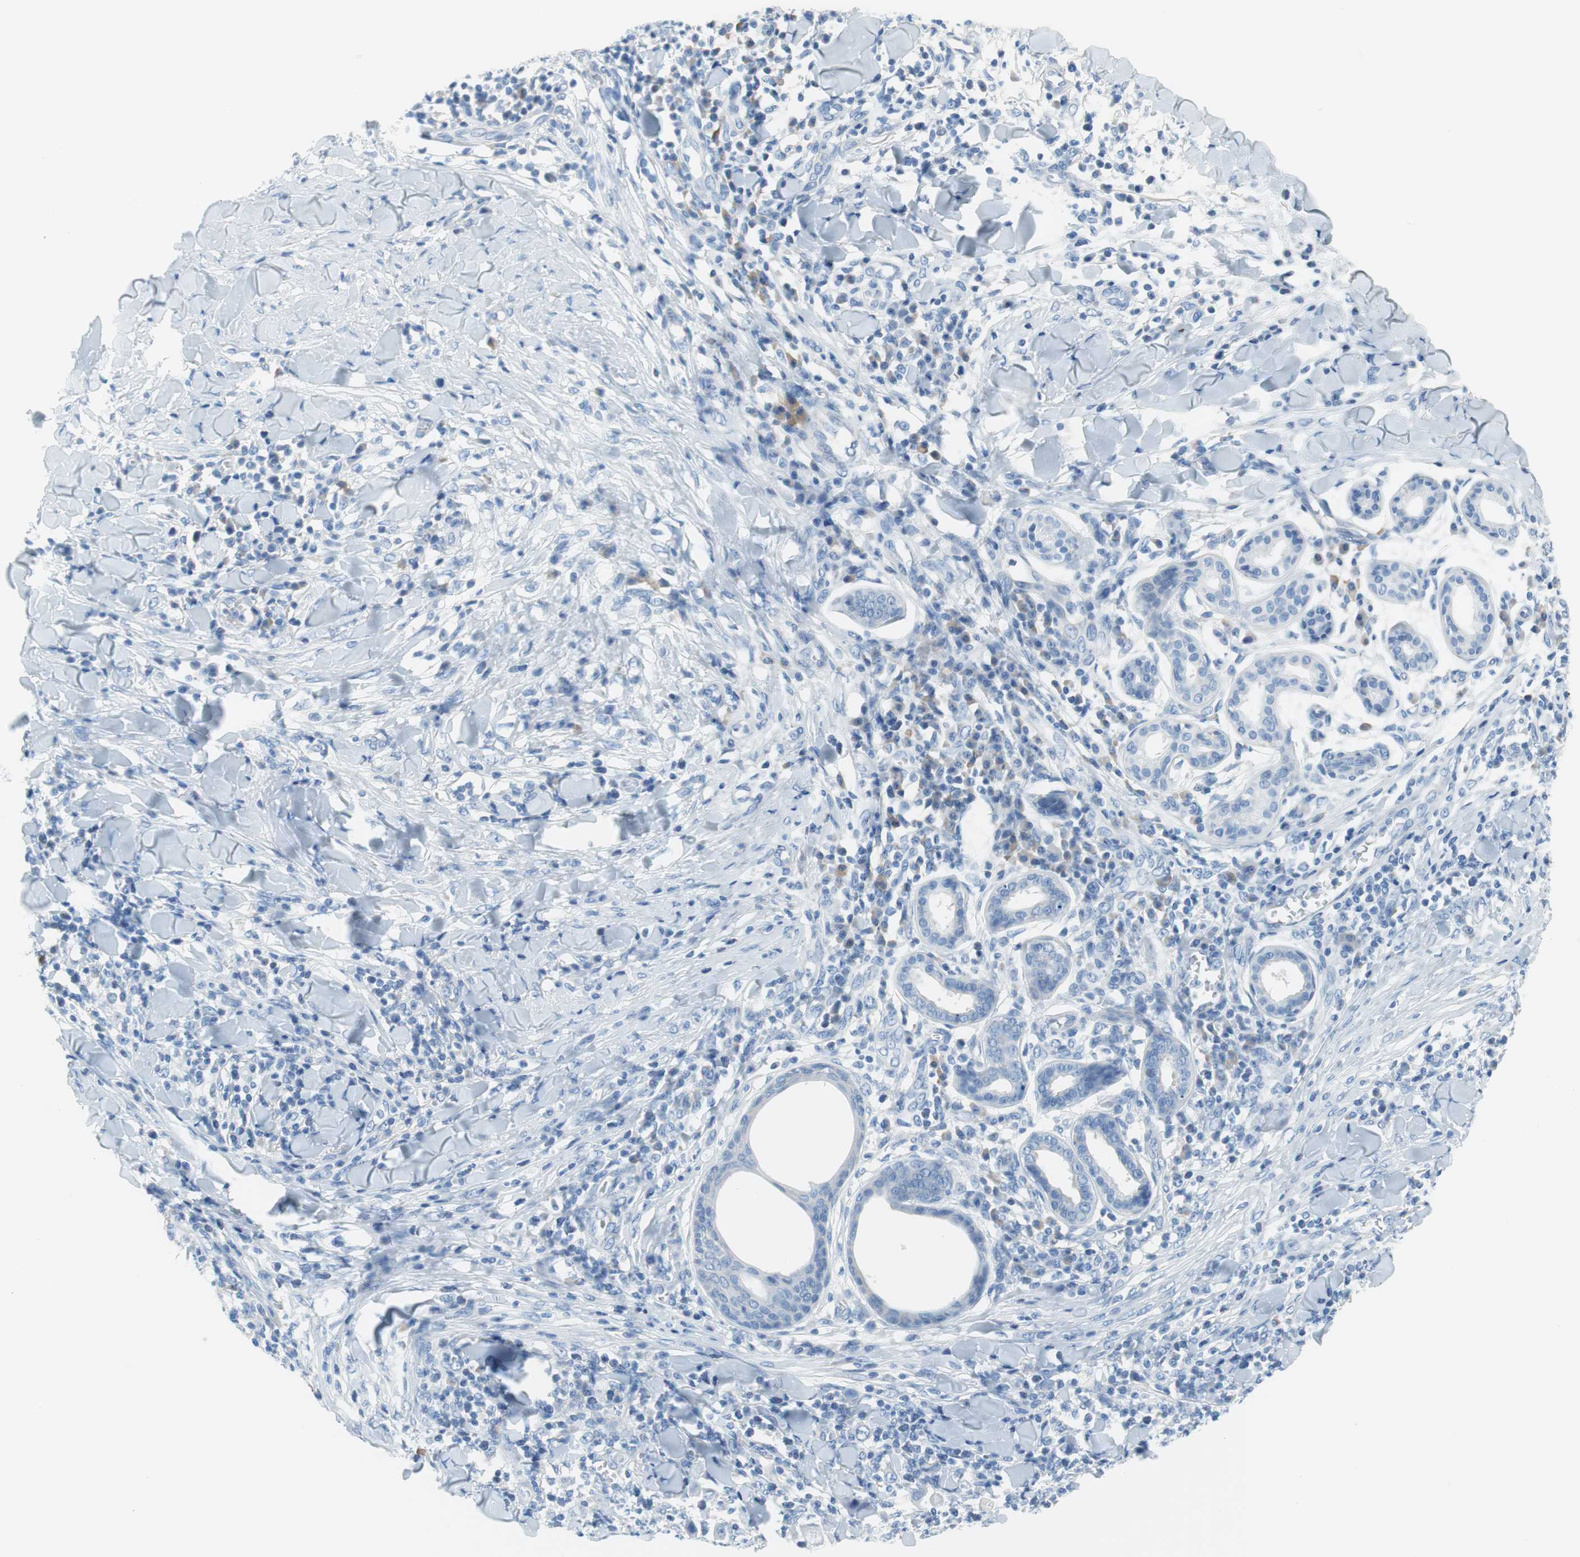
{"staining": {"intensity": "negative", "quantity": "none", "location": "none"}, "tissue": "skin cancer", "cell_type": "Tumor cells", "image_type": "cancer", "snomed": [{"axis": "morphology", "description": "Squamous cell carcinoma, NOS"}, {"axis": "topography", "description": "Skin"}], "caption": "DAB immunohistochemical staining of squamous cell carcinoma (skin) displays no significant expression in tumor cells.", "gene": "MYH1", "patient": {"sex": "male", "age": 24}}